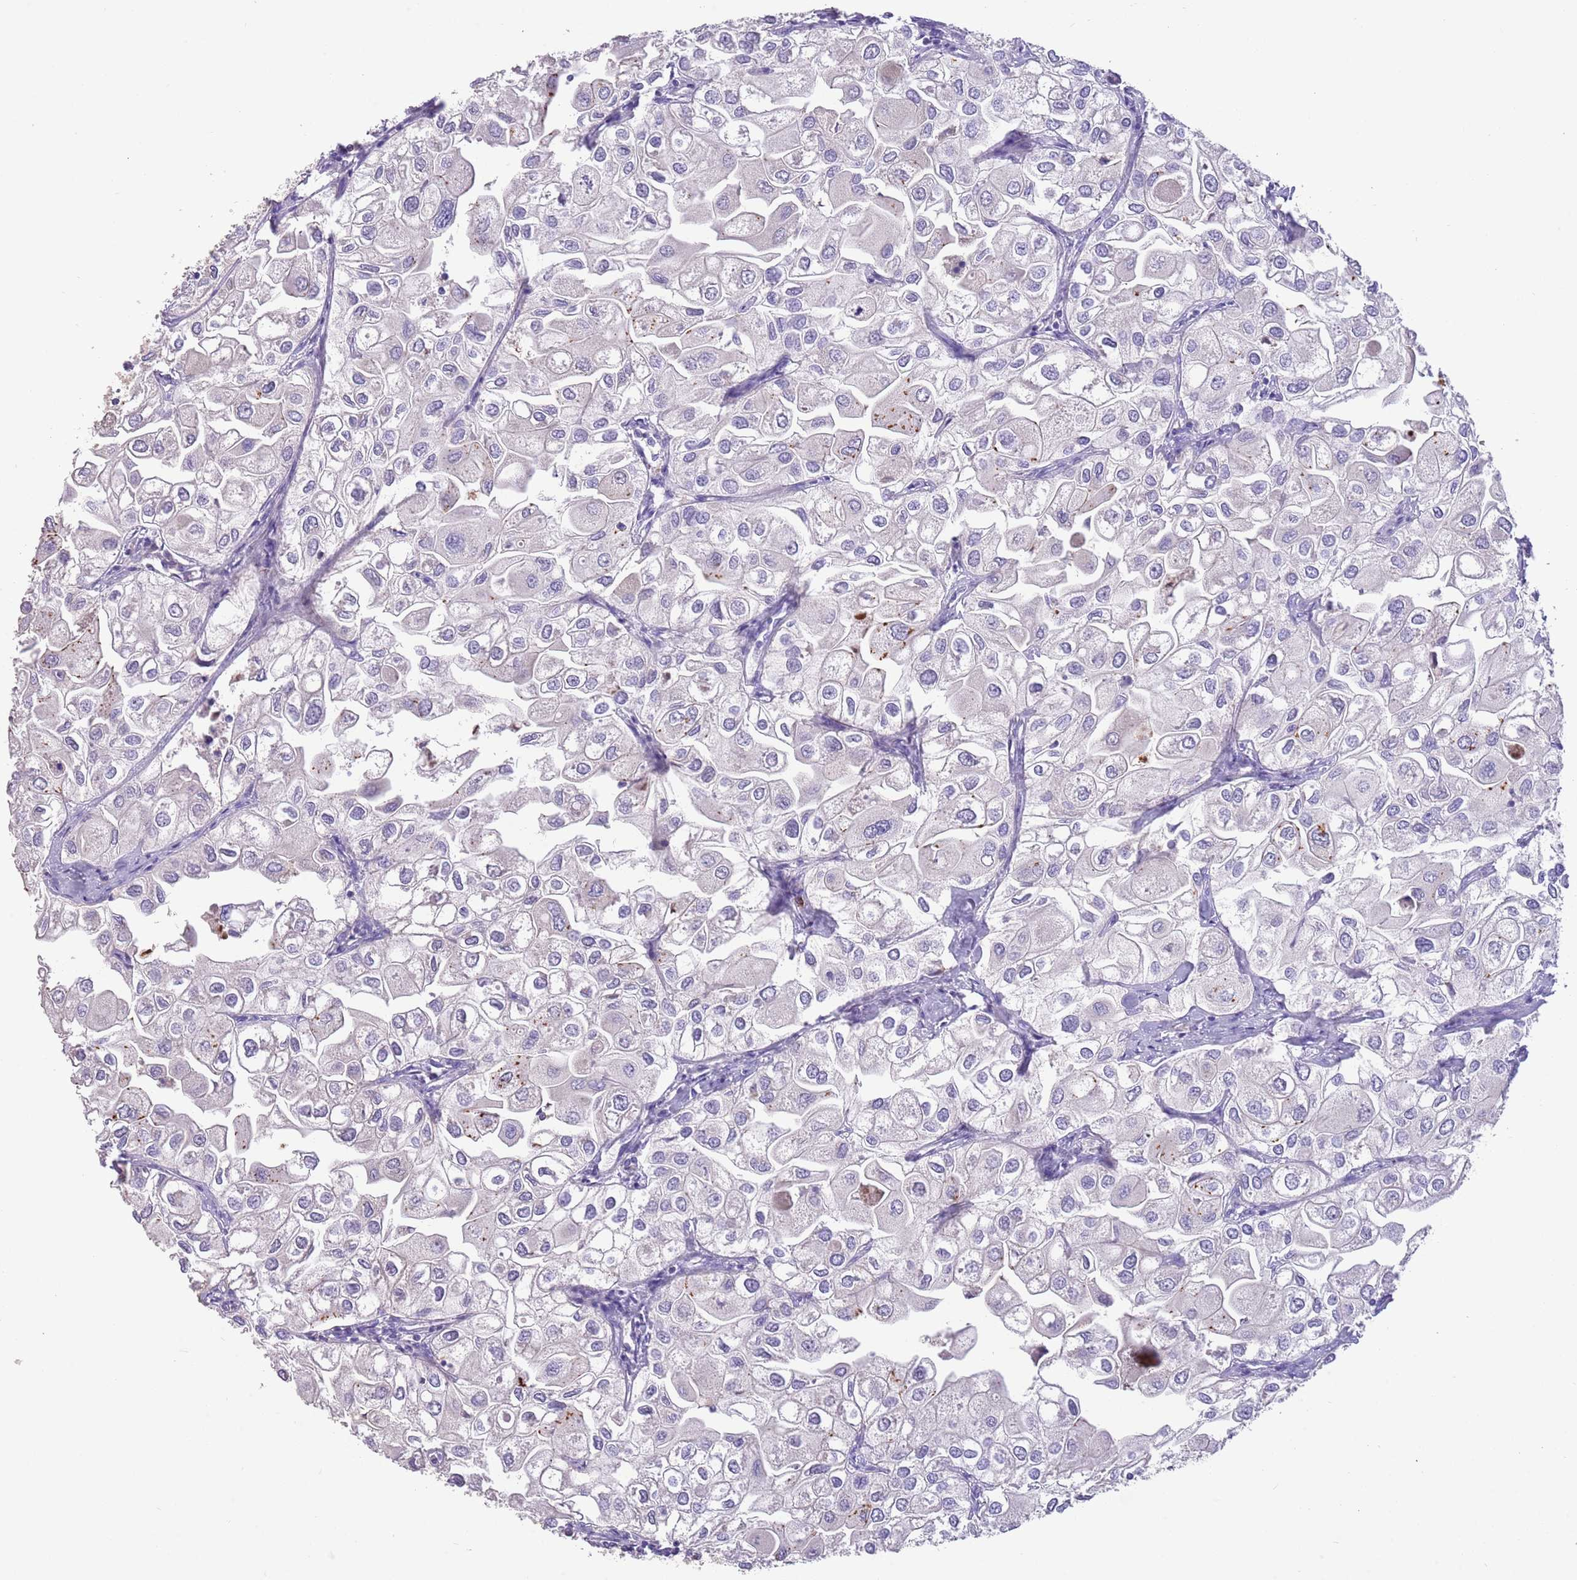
{"staining": {"intensity": "negative", "quantity": "none", "location": "none"}, "tissue": "urothelial cancer", "cell_type": "Tumor cells", "image_type": "cancer", "snomed": [{"axis": "morphology", "description": "Urothelial carcinoma, High grade"}, {"axis": "topography", "description": "Urinary bladder"}], "caption": "Immunohistochemistry micrograph of neoplastic tissue: urothelial carcinoma (high-grade) stained with DAB demonstrates no significant protein expression in tumor cells.", "gene": "SFTPA1", "patient": {"sex": "male", "age": 64}}